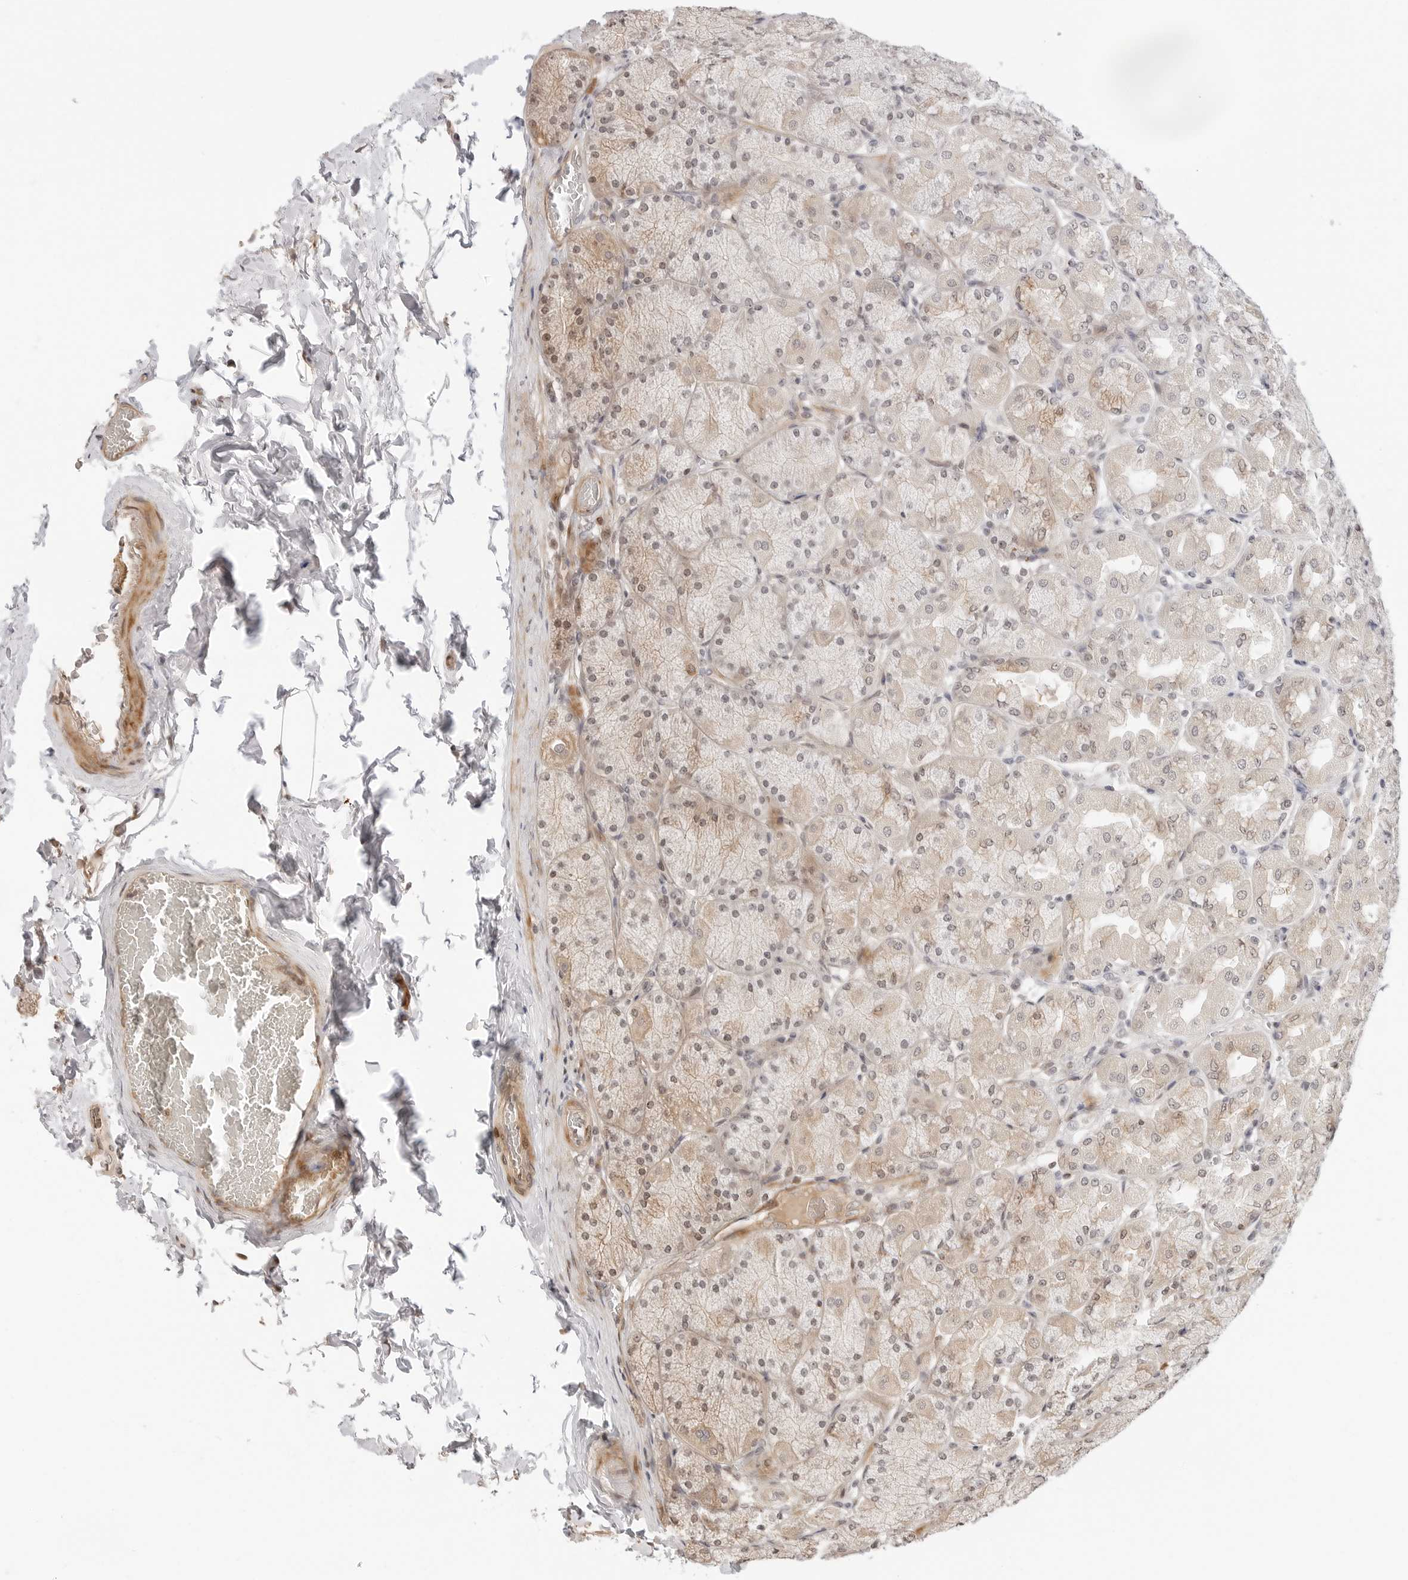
{"staining": {"intensity": "moderate", "quantity": "25%-75%", "location": "cytoplasmic/membranous,nuclear"}, "tissue": "stomach", "cell_type": "Glandular cells", "image_type": "normal", "snomed": [{"axis": "morphology", "description": "Normal tissue, NOS"}, {"axis": "topography", "description": "Stomach, upper"}], "caption": "Glandular cells display moderate cytoplasmic/membranous,nuclear positivity in about 25%-75% of cells in normal stomach.", "gene": "GEM", "patient": {"sex": "female", "age": 56}}